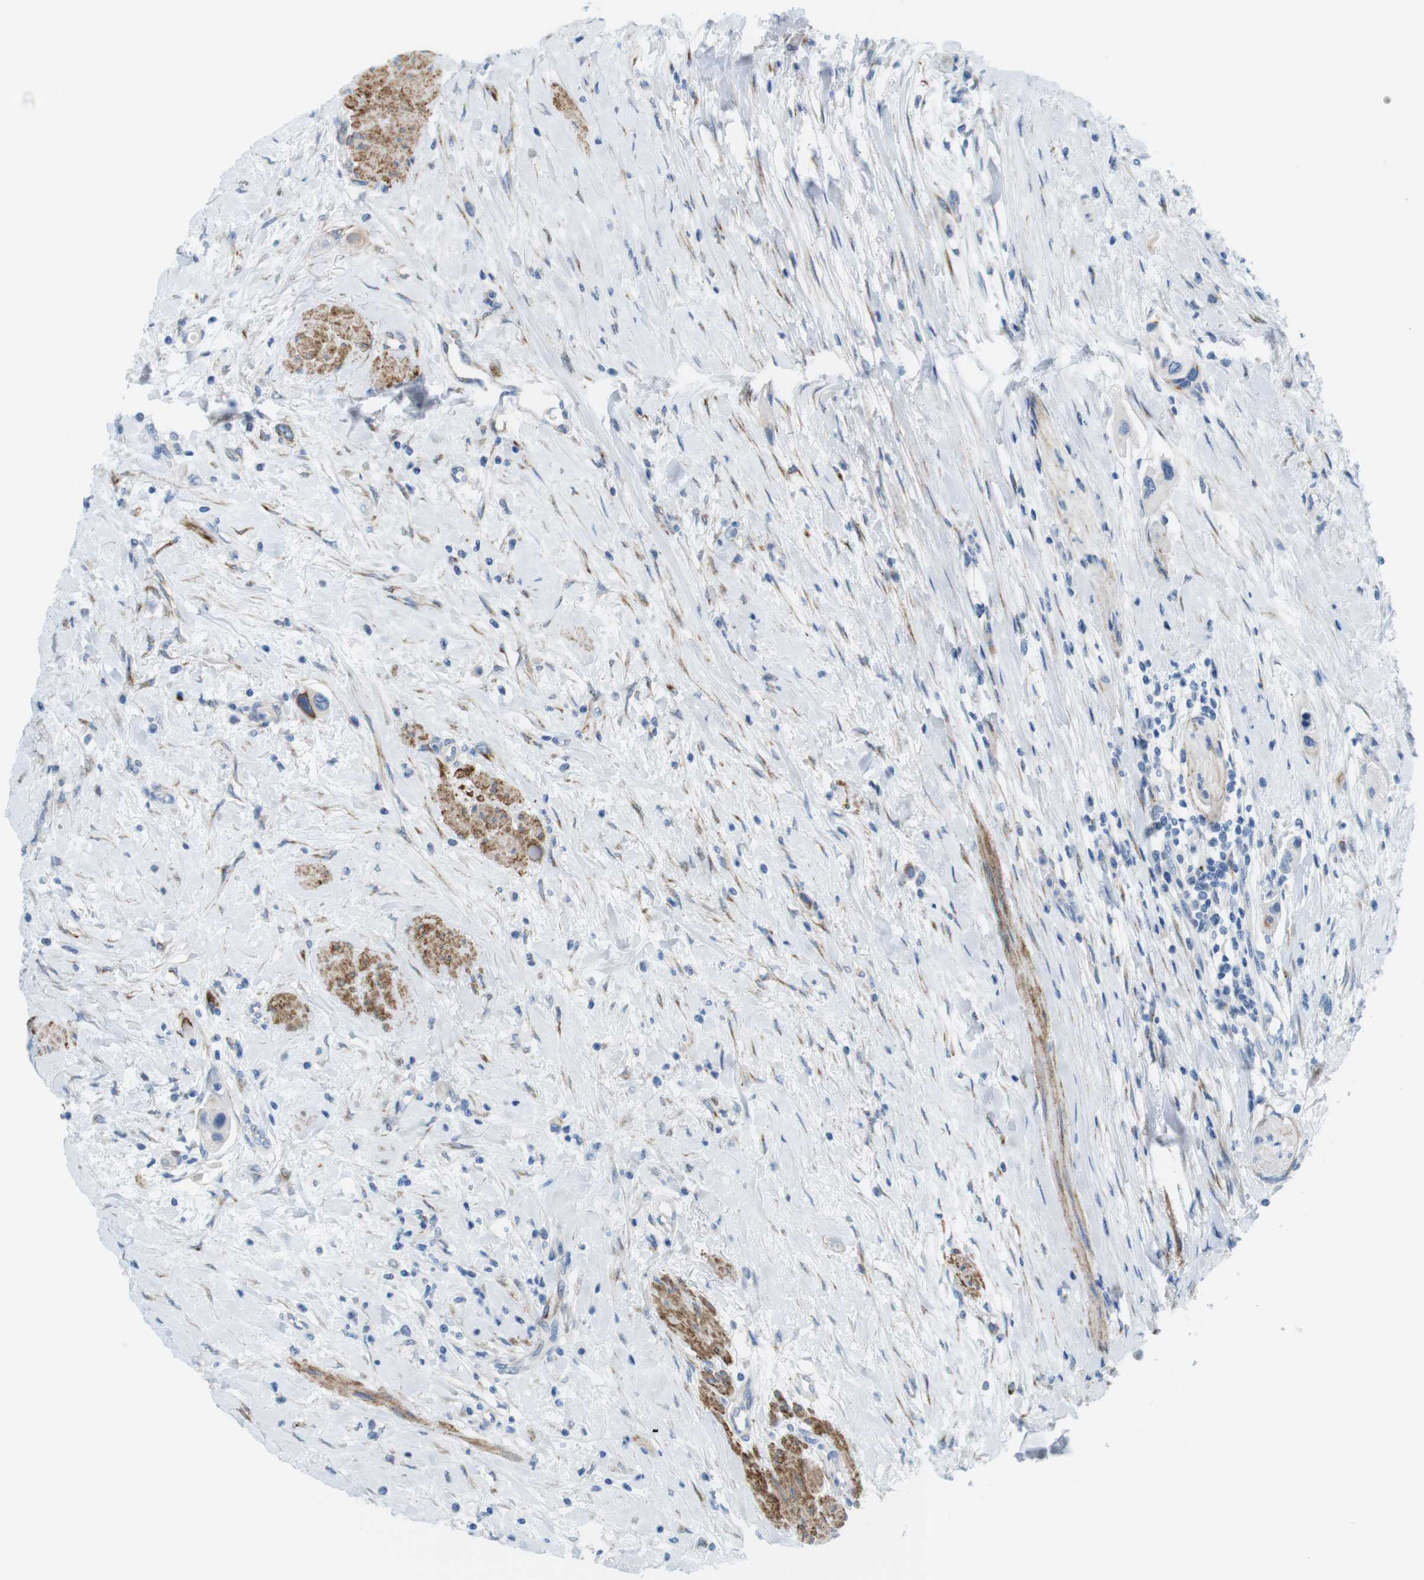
{"staining": {"intensity": "weak", "quantity": "<25%", "location": "cytoplasmic/membranous"}, "tissue": "urothelial cancer", "cell_type": "Tumor cells", "image_type": "cancer", "snomed": [{"axis": "morphology", "description": "Urothelial carcinoma, High grade"}, {"axis": "topography", "description": "Urinary bladder"}], "caption": "Tumor cells are negative for protein expression in human urothelial cancer.", "gene": "MYH9", "patient": {"sex": "female", "age": 56}}